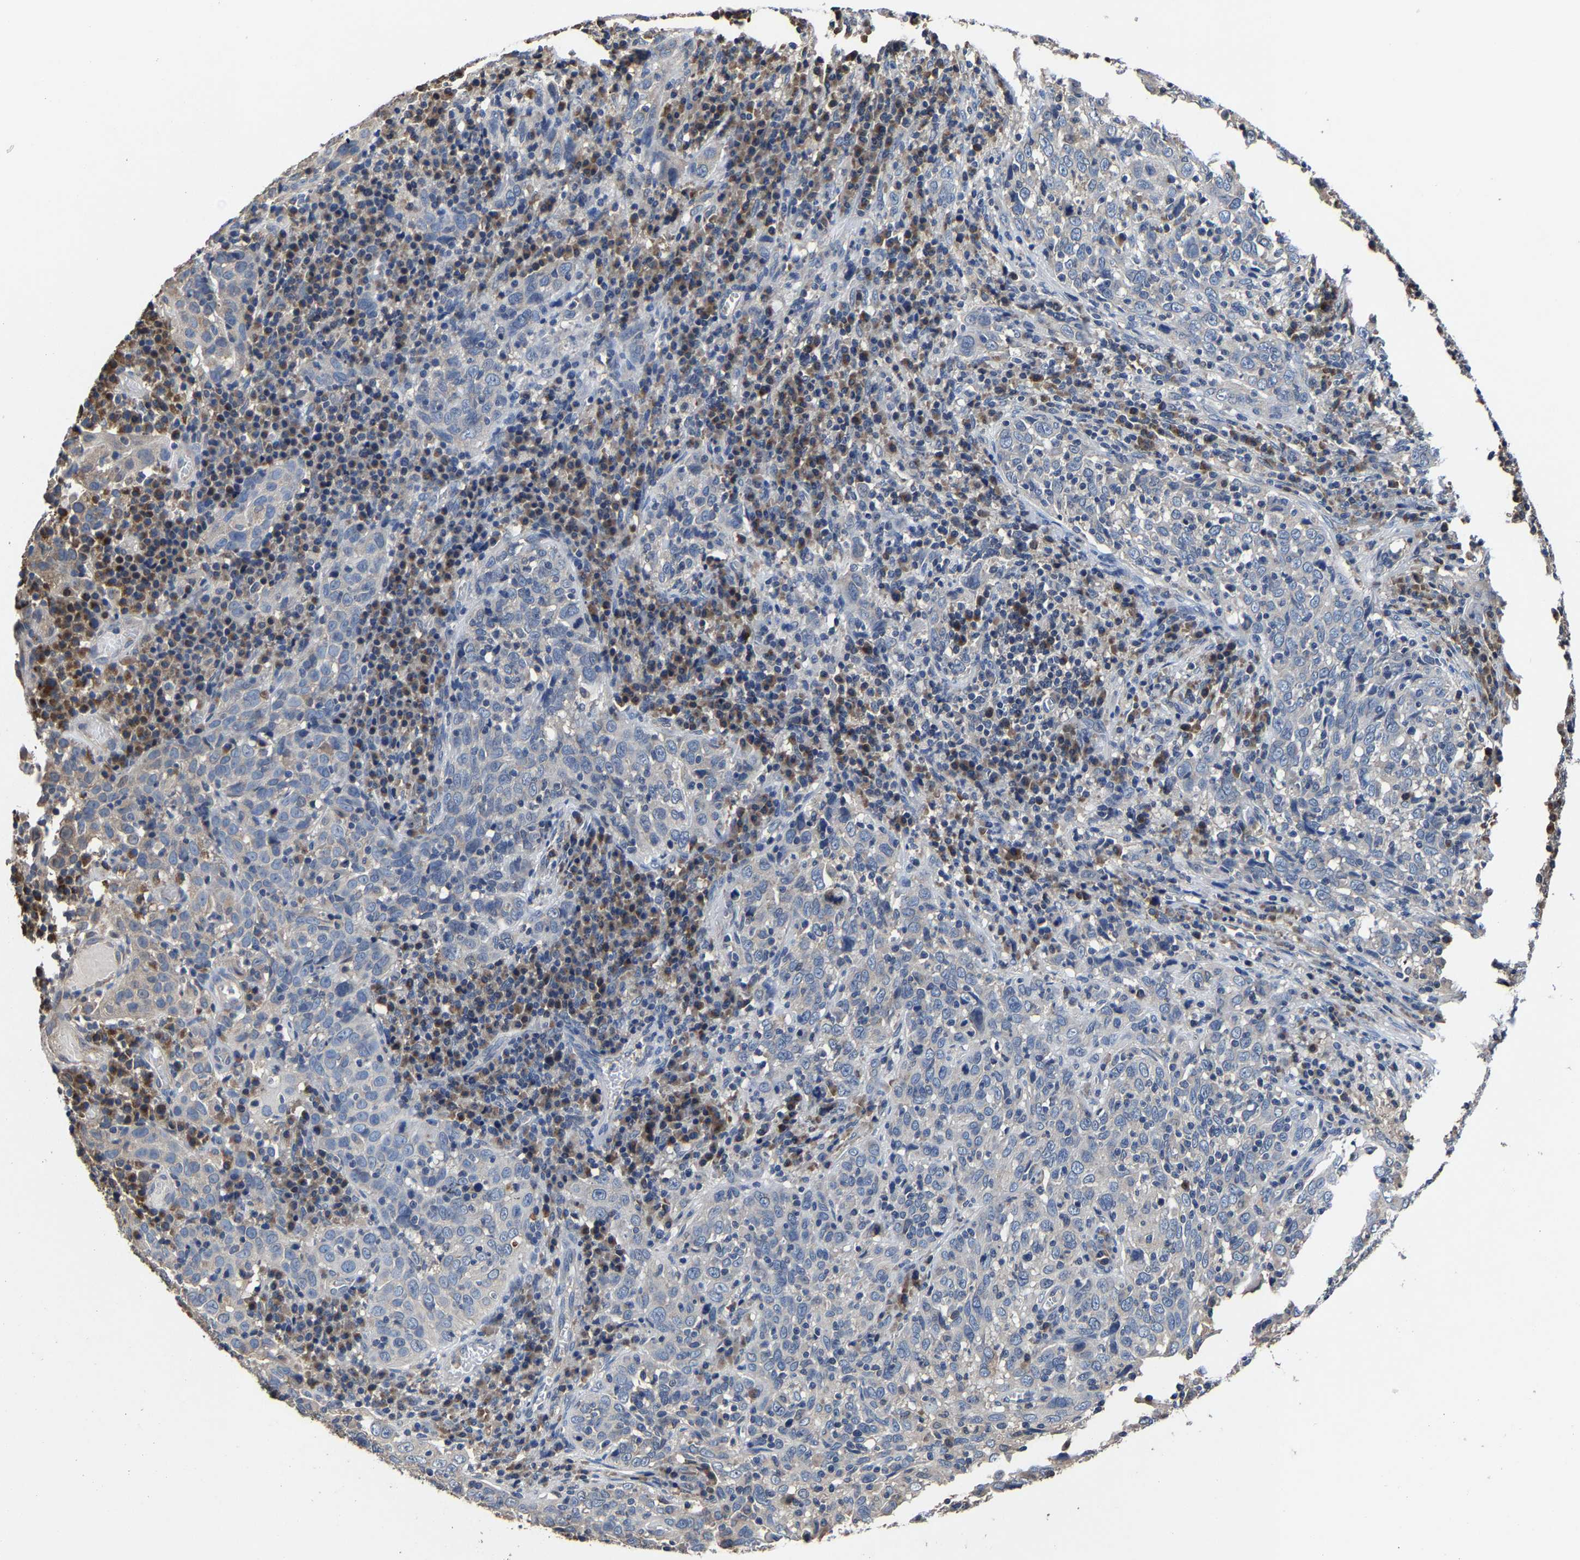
{"staining": {"intensity": "negative", "quantity": "none", "location": "none"}, "tissue": "cervical cancer", "cell_type": "Tumor cells", "image_type": "cancer", "snomed": [{"axis": "morphology", "description": "Squamous cell carcinoma, NOS"}, {"axis": "topography", "description": "Cervix"}], "caption": "This histopathology image is of squamous cell carcinoma (cervical) stained with immunohistochemistry to label a protein in brown with the nuclei are counter-stained blue. There is no positivity in tumor cells.", "gene": "EBAG9", "patient": {"sex": "female", "age": 46}}